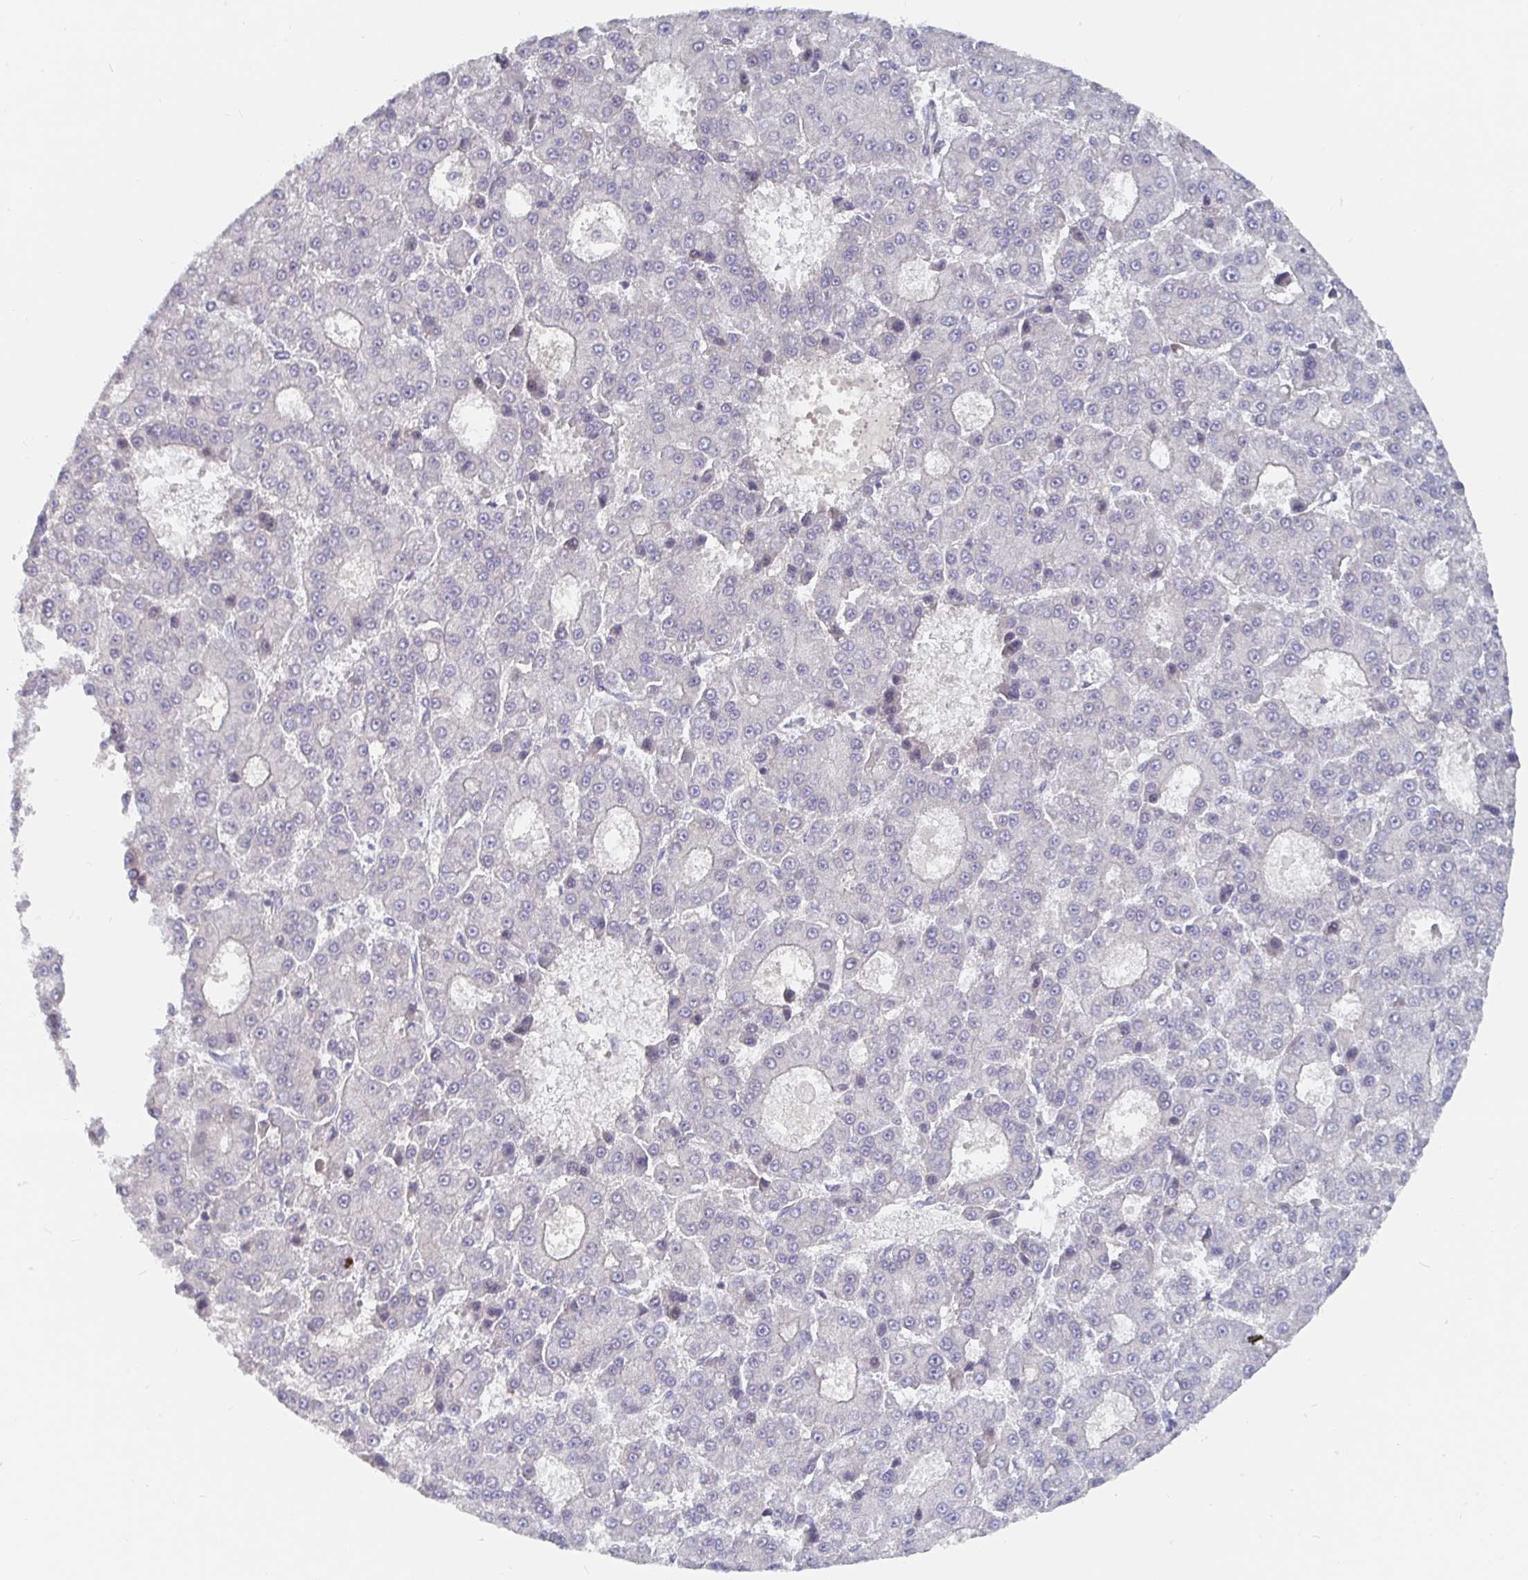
{"staining": {"intensity": "negative", "quantity": "none", "location": "none"}, "tissue": "liver cancer", "cell_type": "Tumor cells", "image_type": "cancer", "snomed": [{"axis": "morphology", "description": "Carcinoma, Hepatocellular, NOS"}, {"axis": "topography", "description": "Liver"}], "caption": "There is no significant staining in tumor cells of hepatocellular carcinoma (liver).", "gene": "MEIS1", "patient": {"sex": "male", "age": 70}}